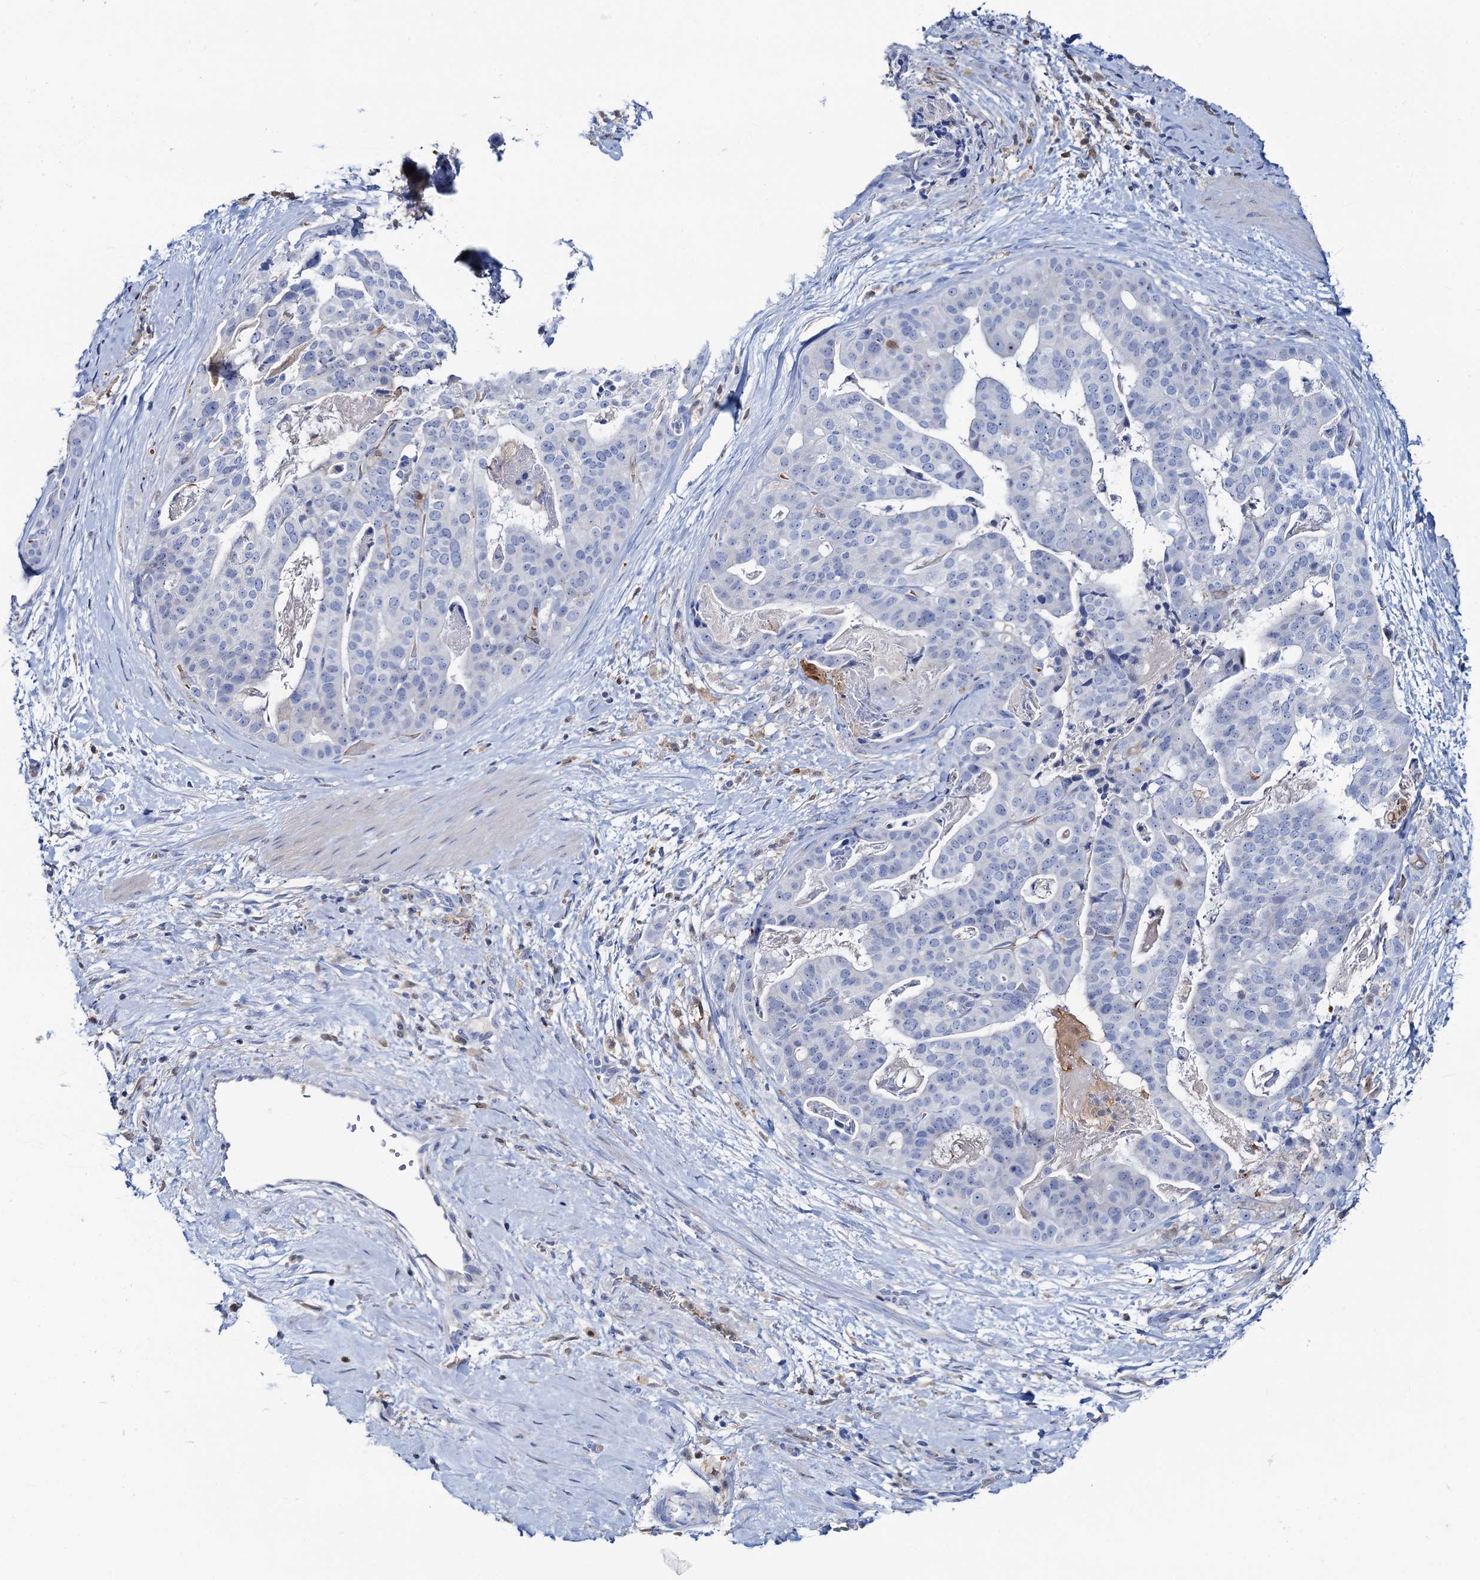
{"staining": {"intensity": "negative", "quantity": "none", "location": "none"}, "tissue": "stomach cancer", "cell_type": "Tumor cells", "image_type": "cancer", "snomed": [{"axis": "morphology", "description": "Adenocarcinoma, NOS"}, {"axis": "topography", "description": "Stomach"}], "caption": "Tumor cells are negative for brown protein staining in stomach adenocarcinoma.", "gene": "FAH", "patient": {"sex": "male", "age": 48}}